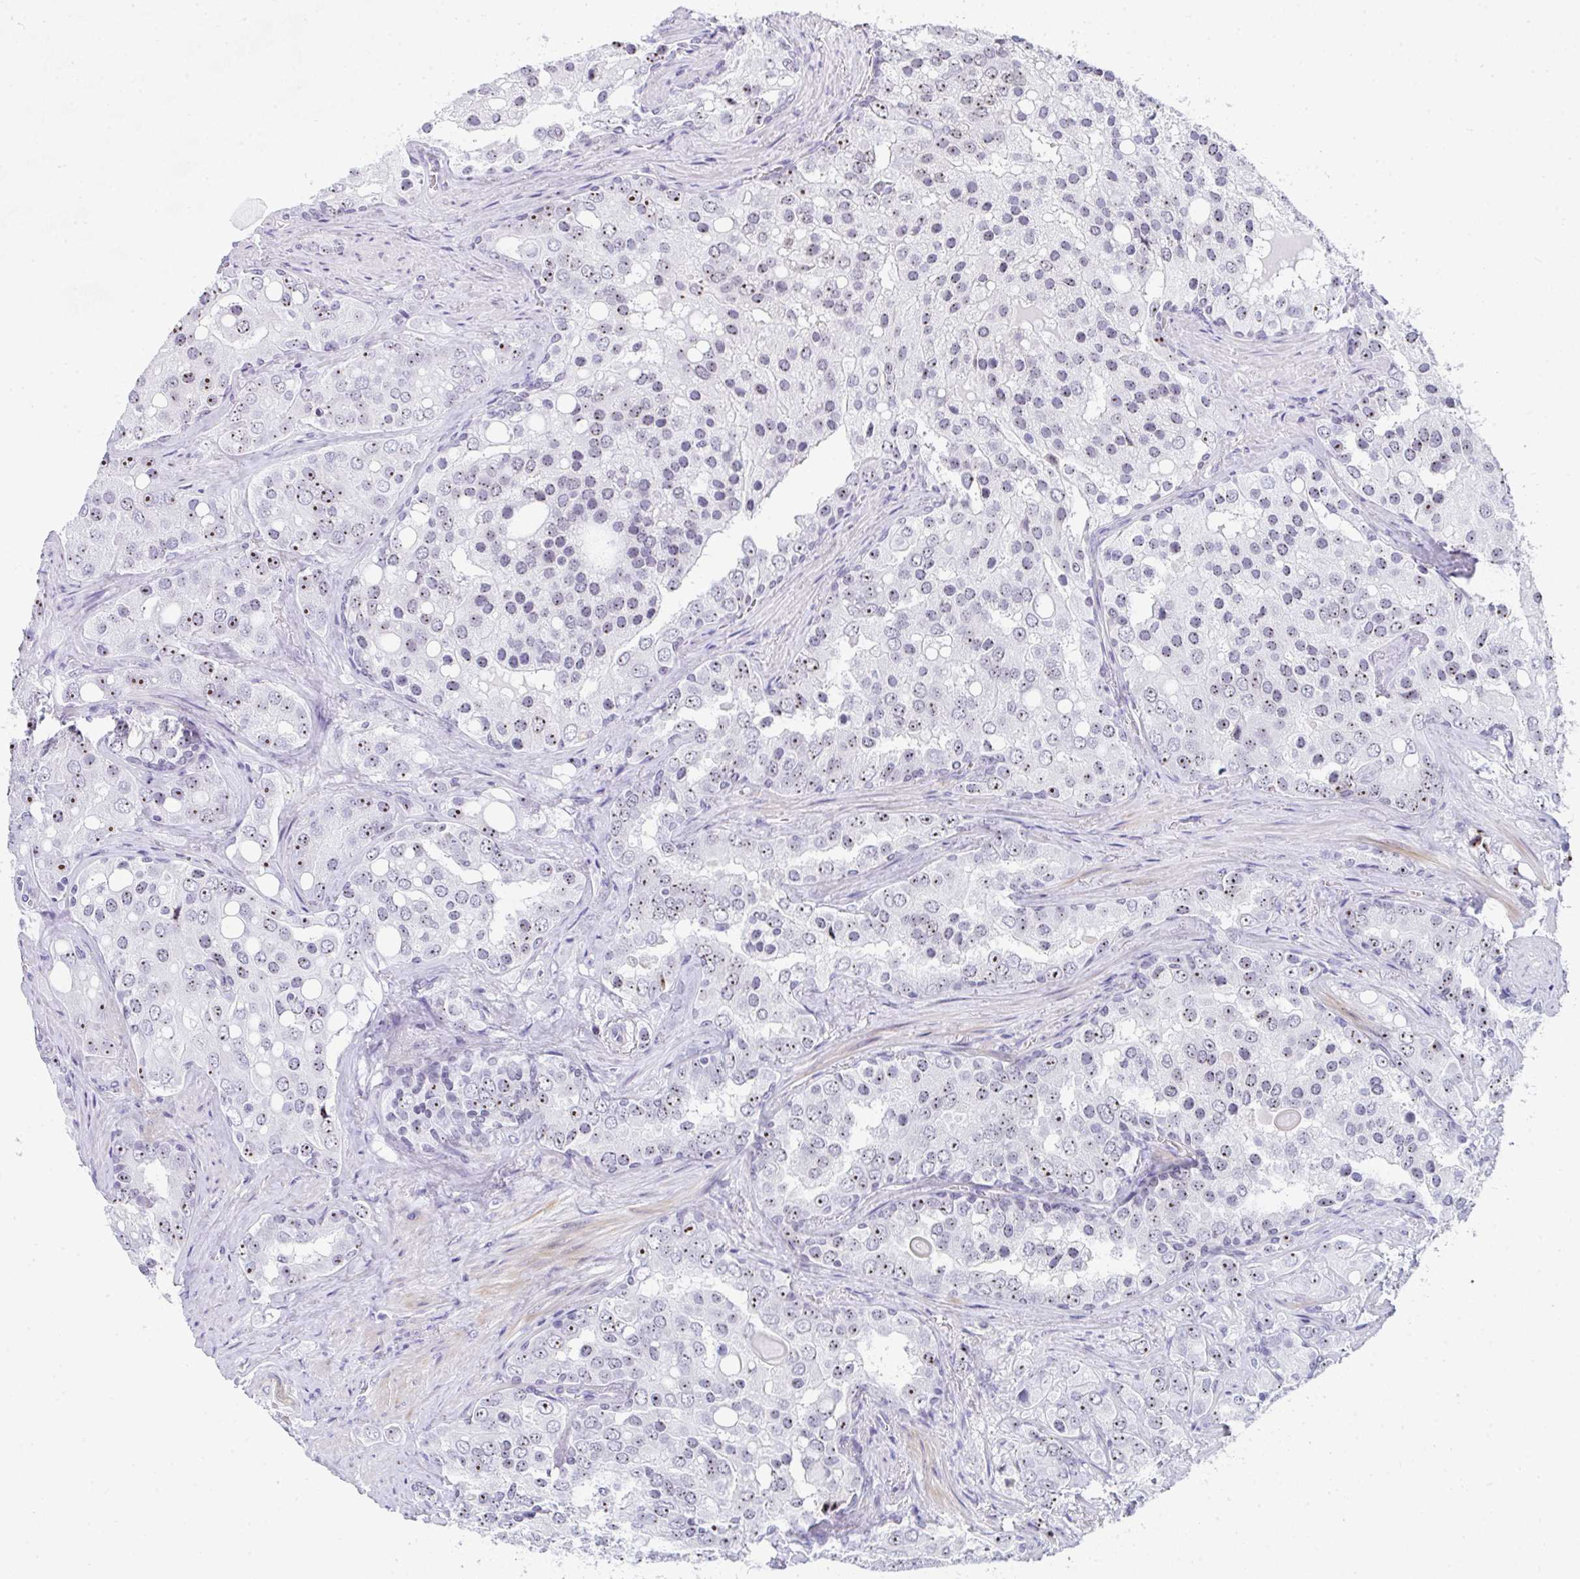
{"staining": {"intensity": "weak", "quantity": ">75%", "location": "nuclear"}, "tissue": "prostate cancer", "cell_type": "Tumor cells", "image_type": "cancer", "snomed": [{"axis": "morphology", "description": "Adenocarcinoma, High grade"}, {"axis": "topography", "description": "Prostate"}], "caption": "Protein expression analysis of prostate high-grade adenocarcinoma displays weak nuclear expression in approximately >75% of tumor cells.", "gene": "NOP10", "patient": {"sex": "male", "age": 67}}